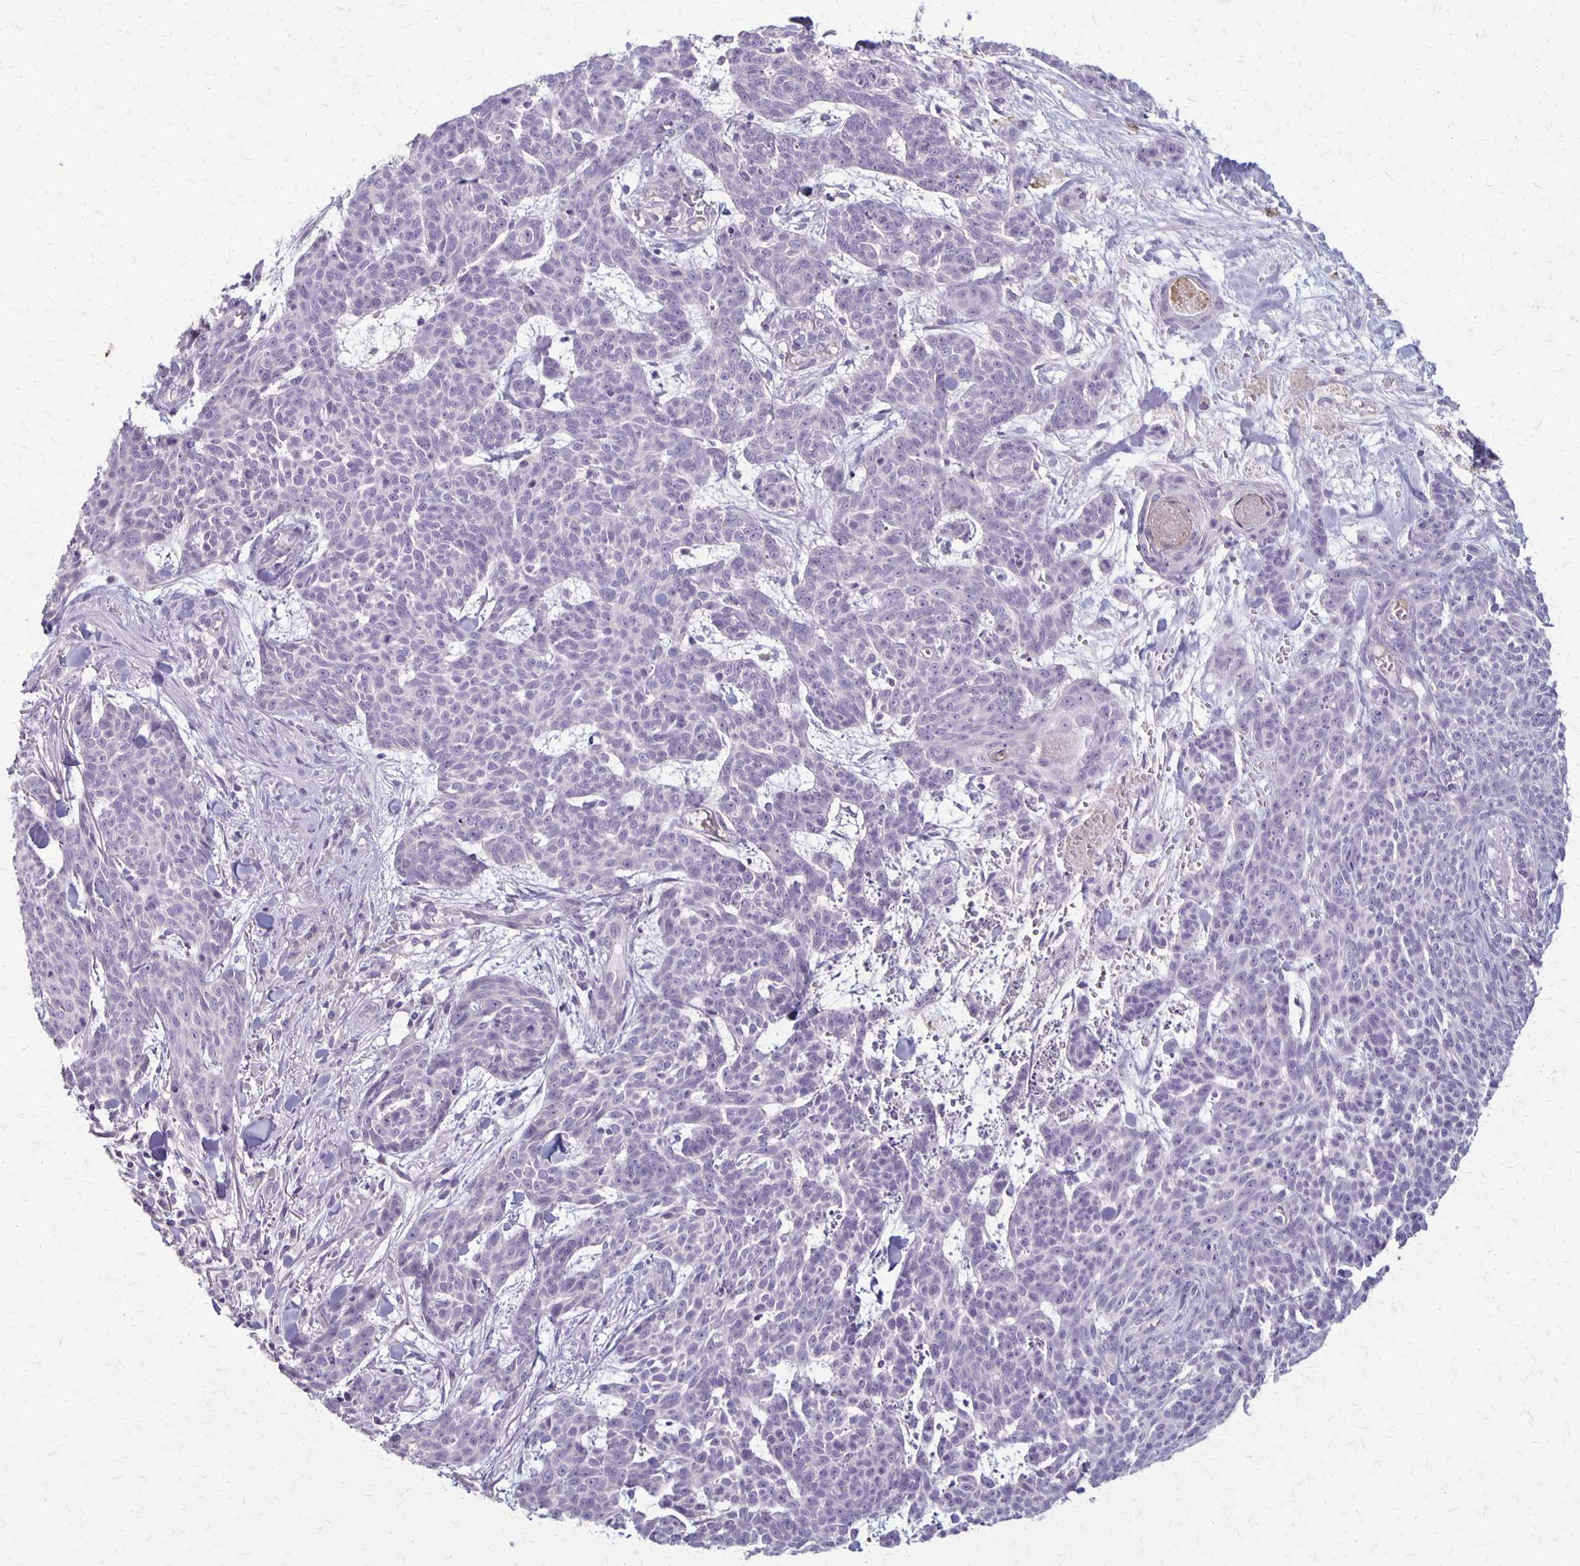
{"staining": {"intensity": "negative", "quantity": "none", "location": "none"}, "tissue": "skin cancer", "cell_type": "Tumor cells", "image_type": "cancer", "snomed": [{"axis": "morphology", "description": "Basal cell carcinoma"}, {"axis": "topography", "description": "Skin"}], "caption": "Skin cancer stained for a protein using IHC shows no expression tumor cells.", "gene": "SEPTIN5", "patient": {"sex": "female", "age": 93}}